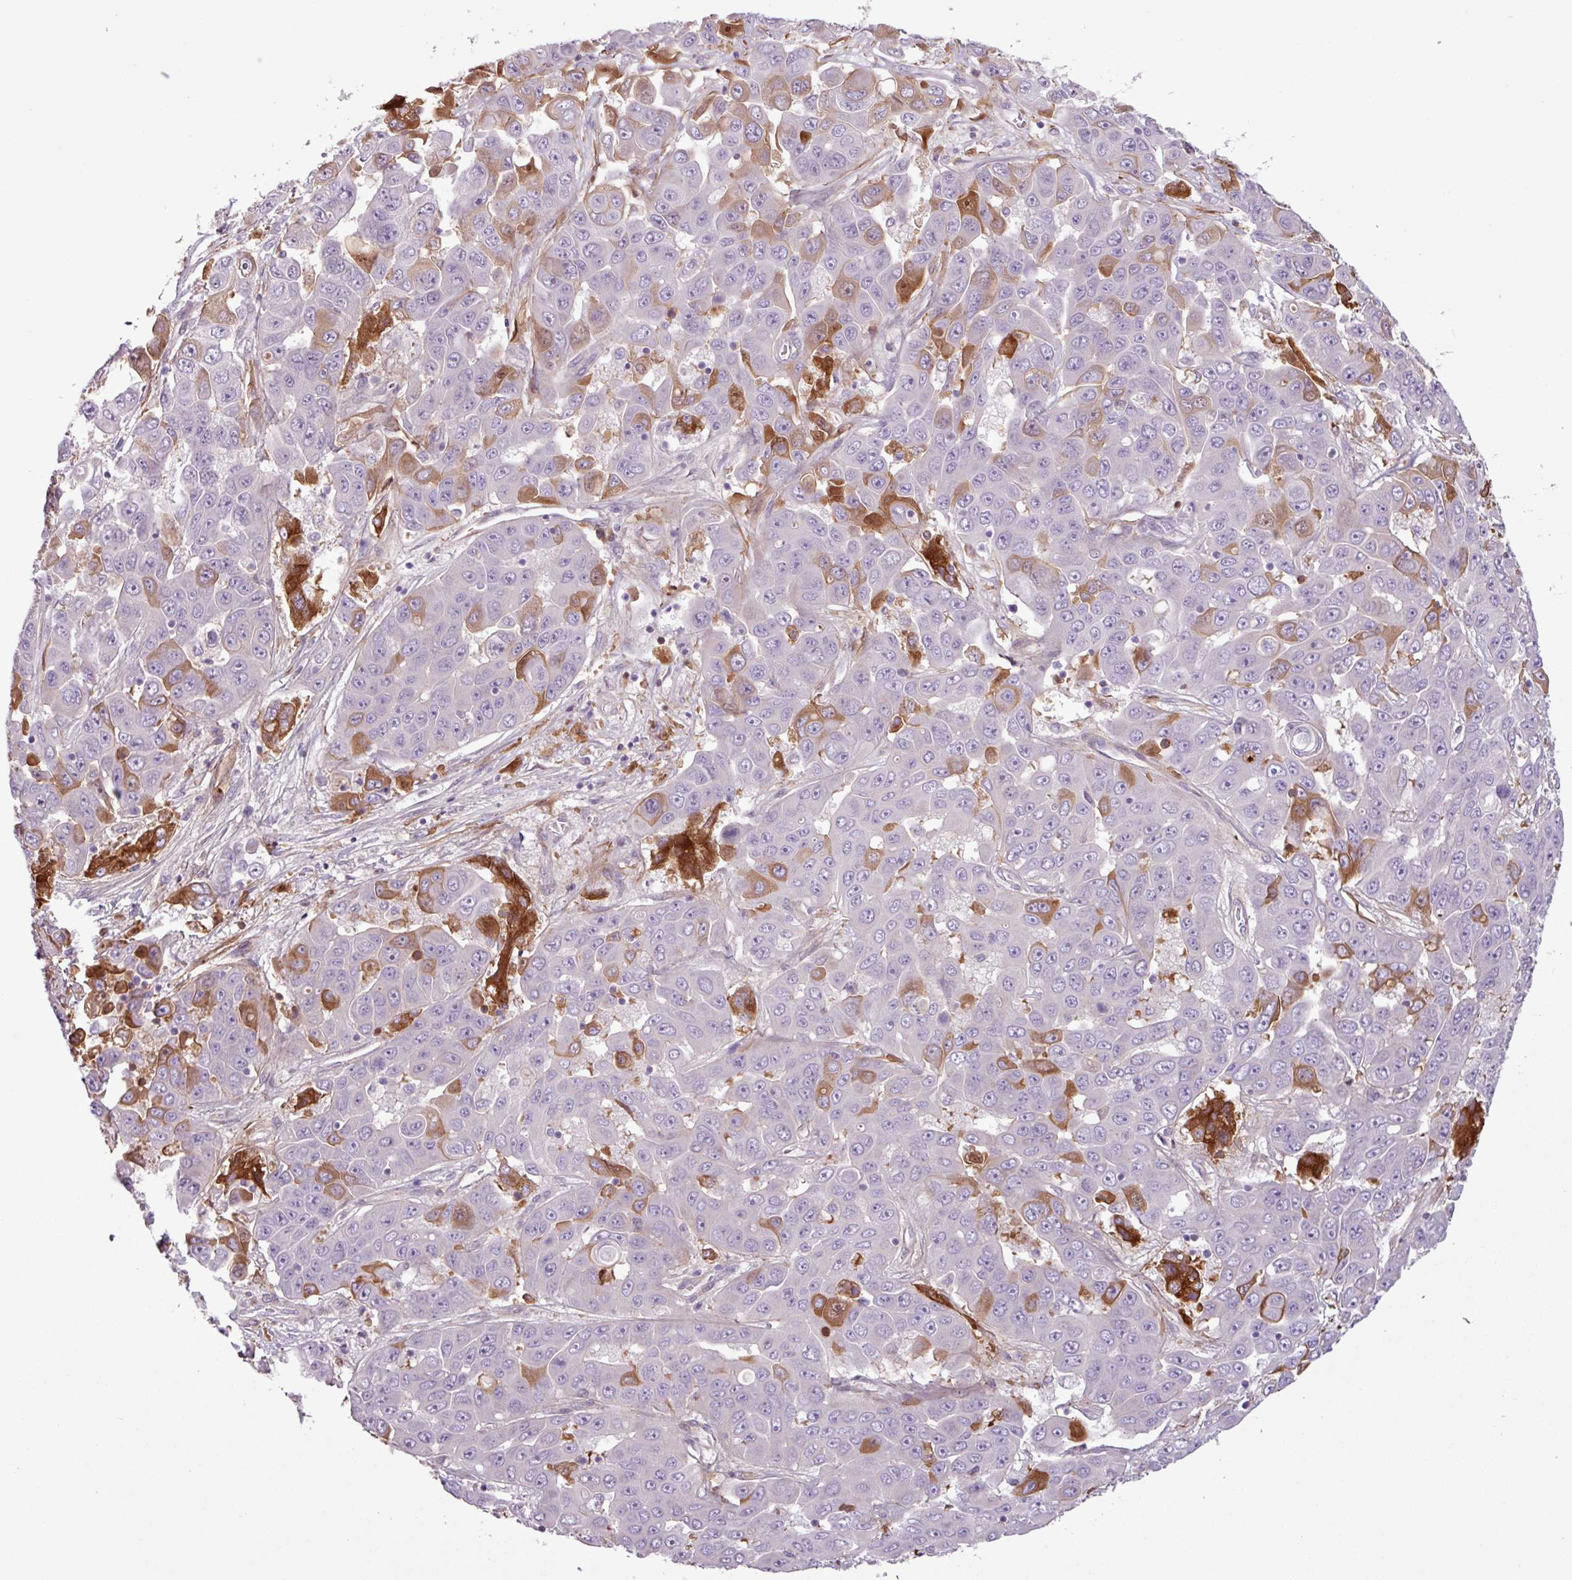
{"staining": {"intensity": "strong", "quantity": "<25%", "location": "cytoplasmic/membranous"}, "tissue": "liver cancer", "cell_type": "Tumor cells", "image_type": "cancer", "snomed": [{"axis": "morphology", "description": "Cholangiocarcinoma"}, {"axis": "topography", "description": "Liver"}], "caption": "A micrograph showing strong cytoplasmic/membranous staining in approximately <25% of tumor cells in liver cancer, as visualized by brown immunohistochemical staining.", "gene": "C4B", "patient": {"sex": "female", "age": 52}}